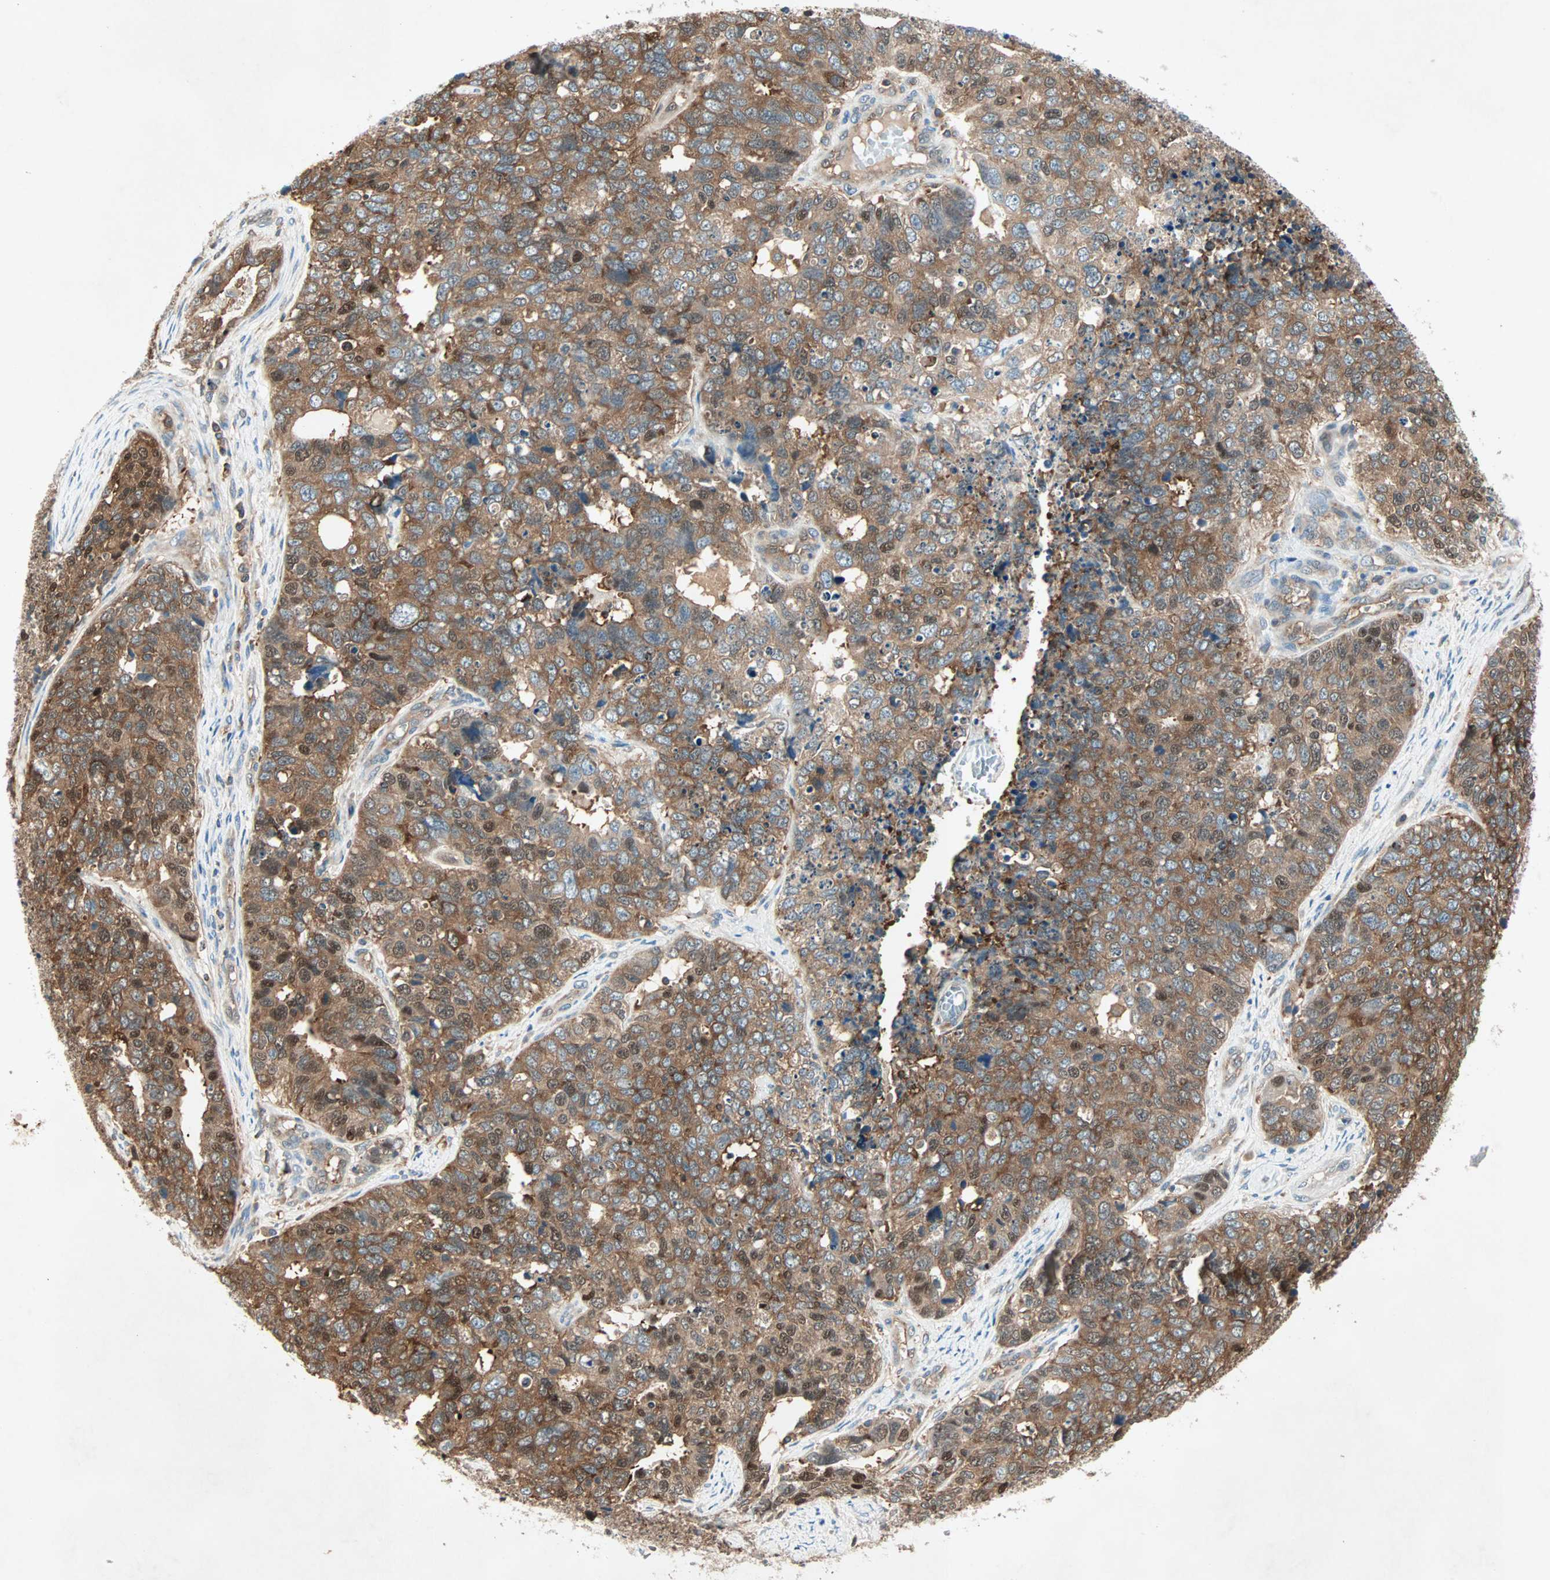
{"staining": {"intensity": "strong", "quantity": ">75%", "location": "cytoplasmic/membranous,nuclear"}, "tissue": "cervical cancer", "cell_type": "Tumor cells", "image_type": "cancer", "snomed": [{"axis": "morphology", "description": "Squamous cell carcinoma, NOS"}, {"axis": "topography", "description": "Cervix"}], "caption": "A high amount of strong cytoplasmic/membranous and nuclear positivity is present in about >75% of tumor cells in cervical cancer (squamous cell carcinoma) tissue.", "gene": "TEC", "patient": {"sex": "female", "age": 63}}